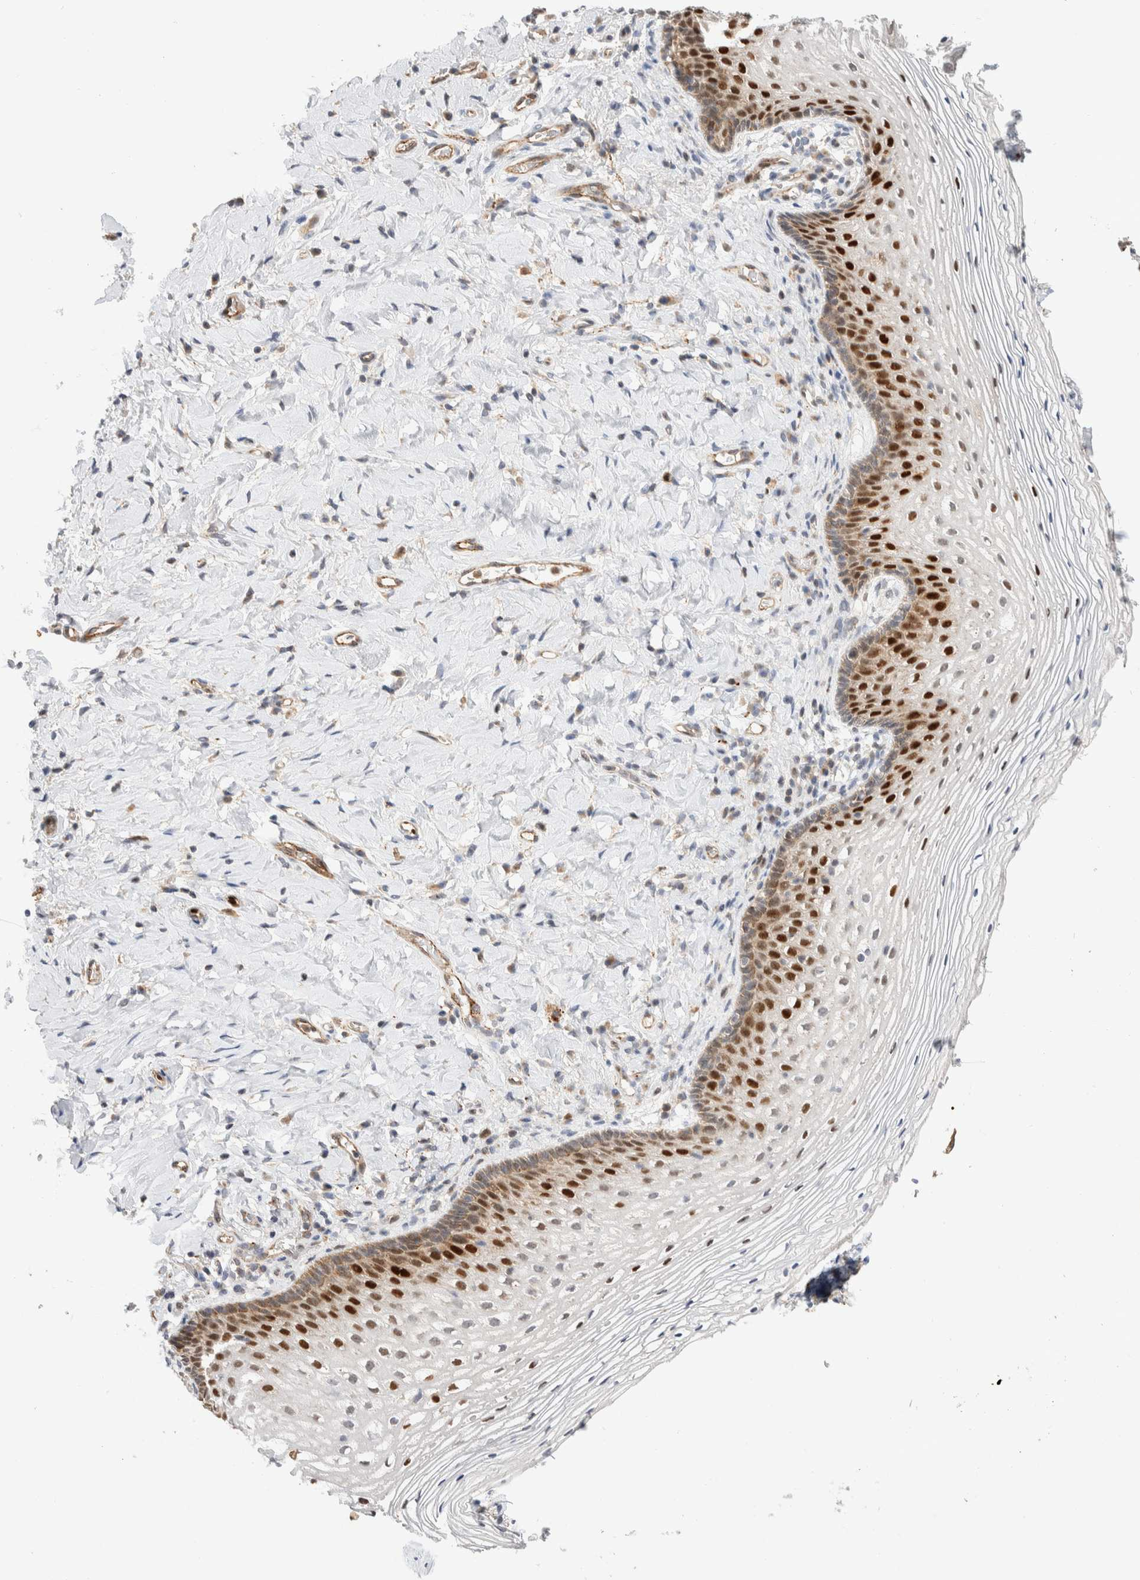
{"staining": {"intensity": "strong", "quantity": "25%-75%", "location": "nuclear"}, "tissue": "vagina", "cell_type": "Squamous epithelial cells", "image_type": "normal", "snomed": [{"axis": "morphology", "description": "Normal tissue, NOS"}, {"axis": "topography", "description": "Vagina"}], "caption": "Normal vagina shows strong nuclear staining in approximately 25%-75% of squamous epithelial cells, visualized by immunohistochemistry.", "gene": "NSMAF", "patient": {"sex": "female", "age": 60}}